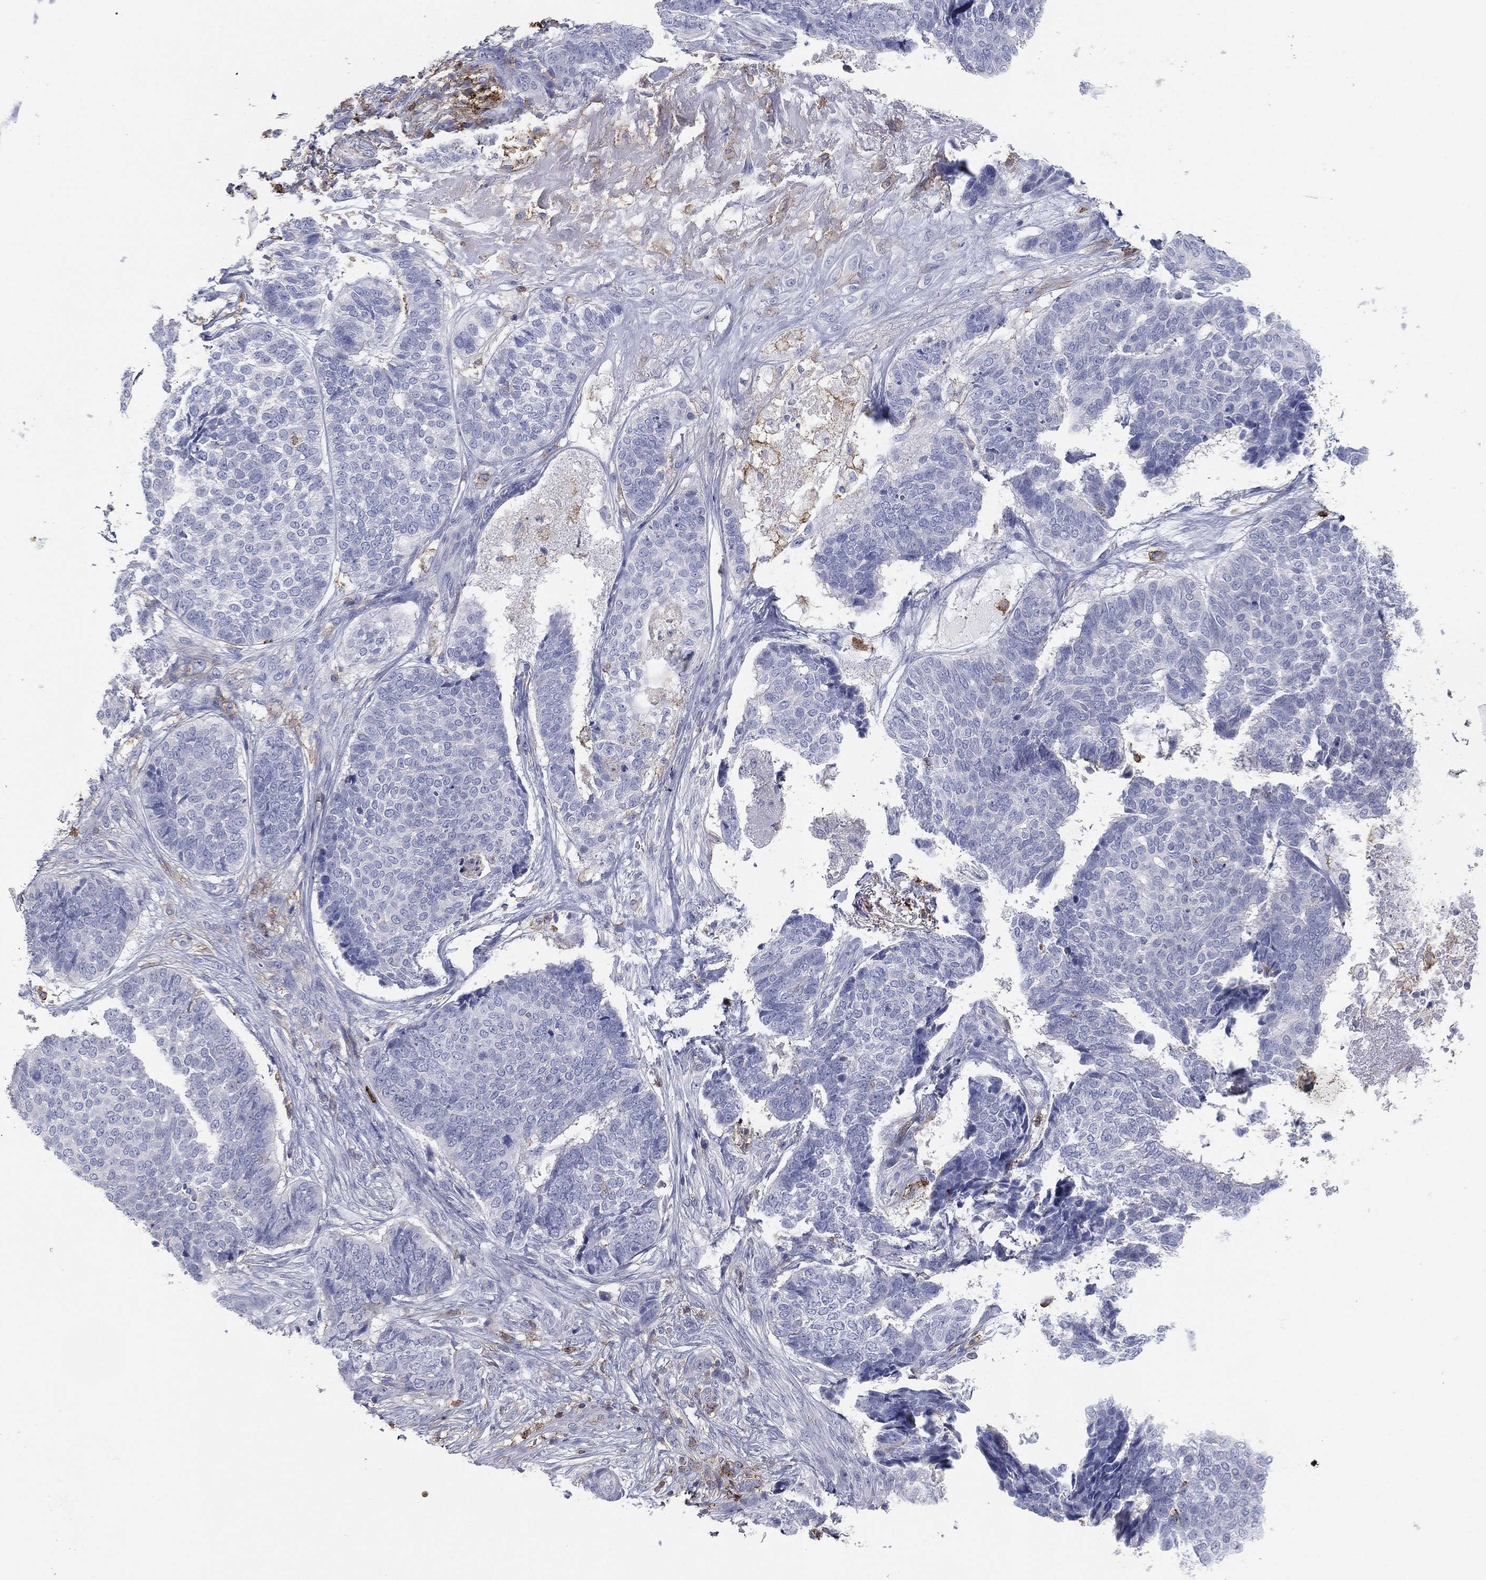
{"staining": {"intensity": "negative", "quantity": "none", "location": "none"}, "tissue": "skin cancer", "cell_type": "Tumor cells", "image_type": "cancer", "snomed": [{"axis": "morphology", "description": "Basal cell carcinoma"}, {"axis": "topography", "description": "Skin"}], "caption": "Immunohistochemical staining of human basal cell carcinoma (skin) demonstrates no significant positivity in tumor cells. (Brightfield microscopy of DAB (3,3'-diaminobenzidine) immunohistochemistry at high magnification).", "gene": "SELPLG", "patient": {"sex": "male", "age": 86}}